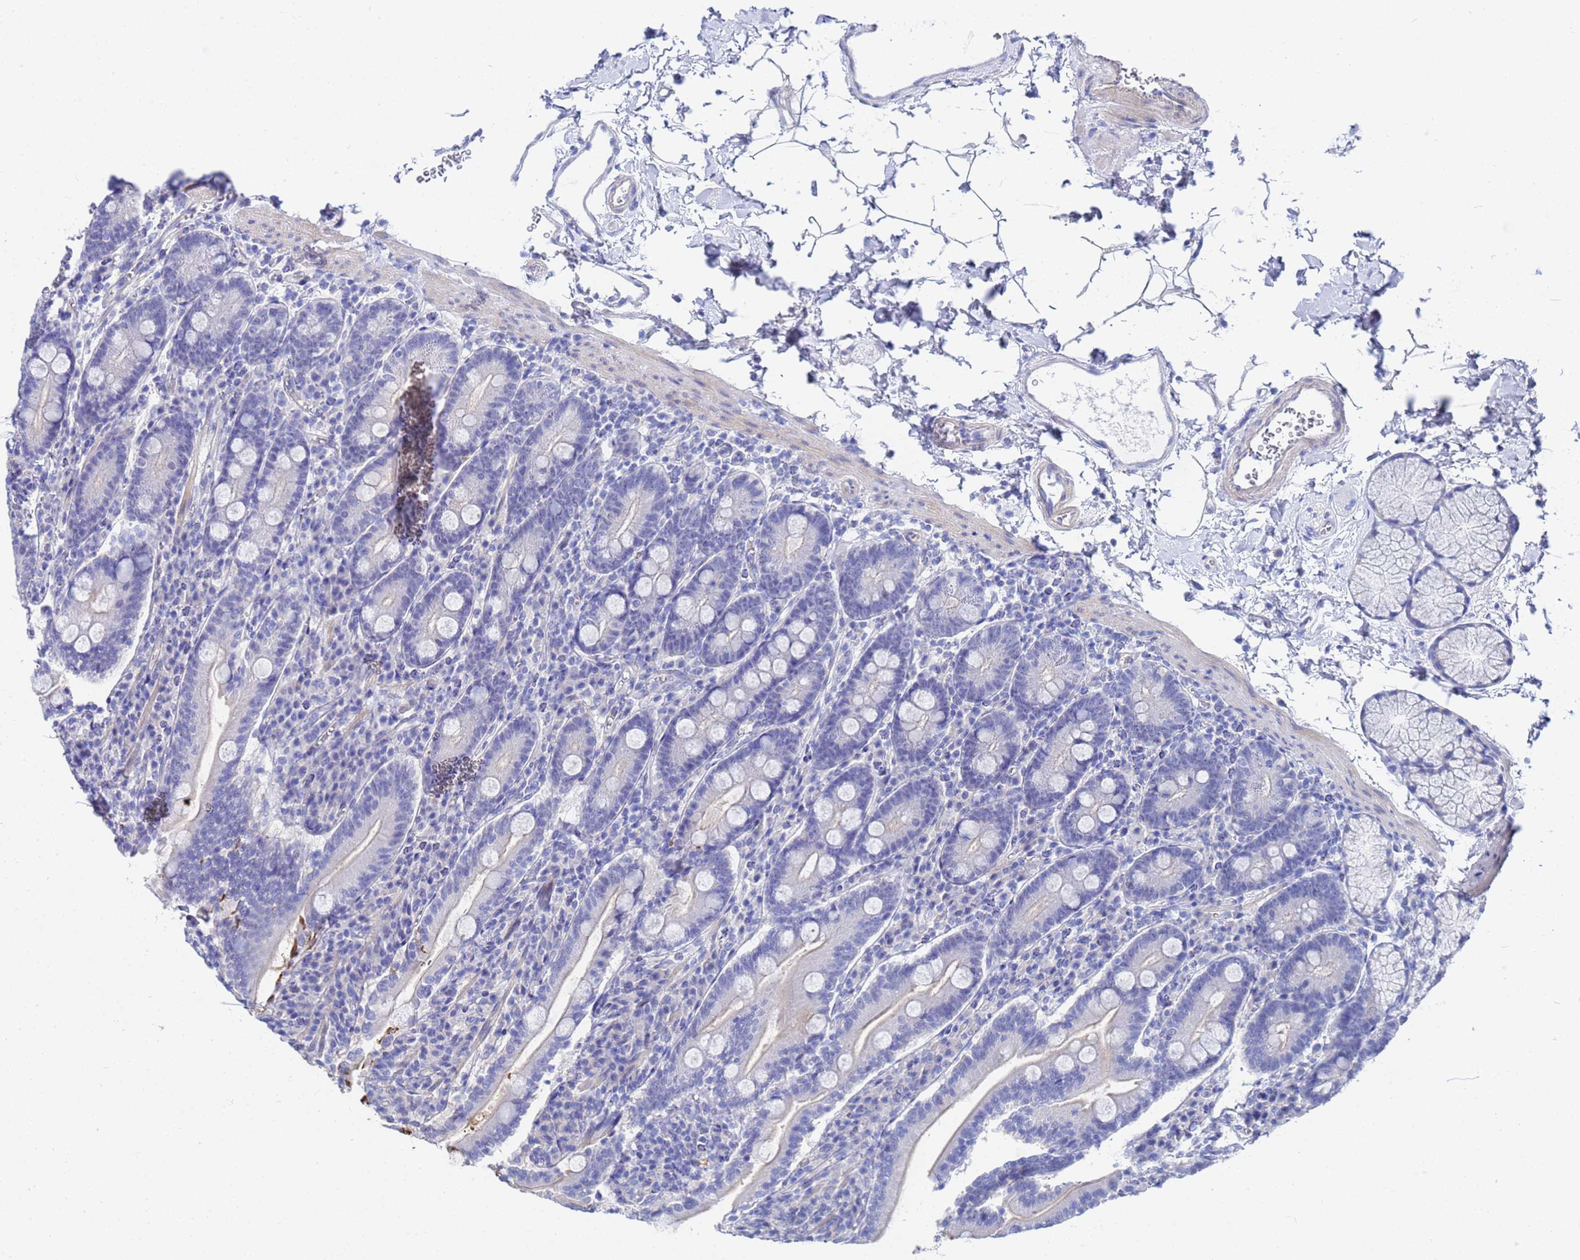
{"staining": {"intensity": "negative", "quantity": "none", "location": "none"}, "tissue": "duodenum", "cell_type": "Glandular cells", "image_type": "normal", "snomed": [{"axis": "morphology", "description": "Normal tissue, NOS"}, {"axis": "topography", "description": "Duodenum"}], "caption": "This photomicrograph is of benign duodenum stained with immunohistochemistry (IHC) to label a protein in brown with the nuclei are counter-stained blue. There is no positivity in glandular cells. (IHC, brightfield microscopy, high magnification).", "gene": "ZNF26", "patient": {"sex": "male", "age": 35}}